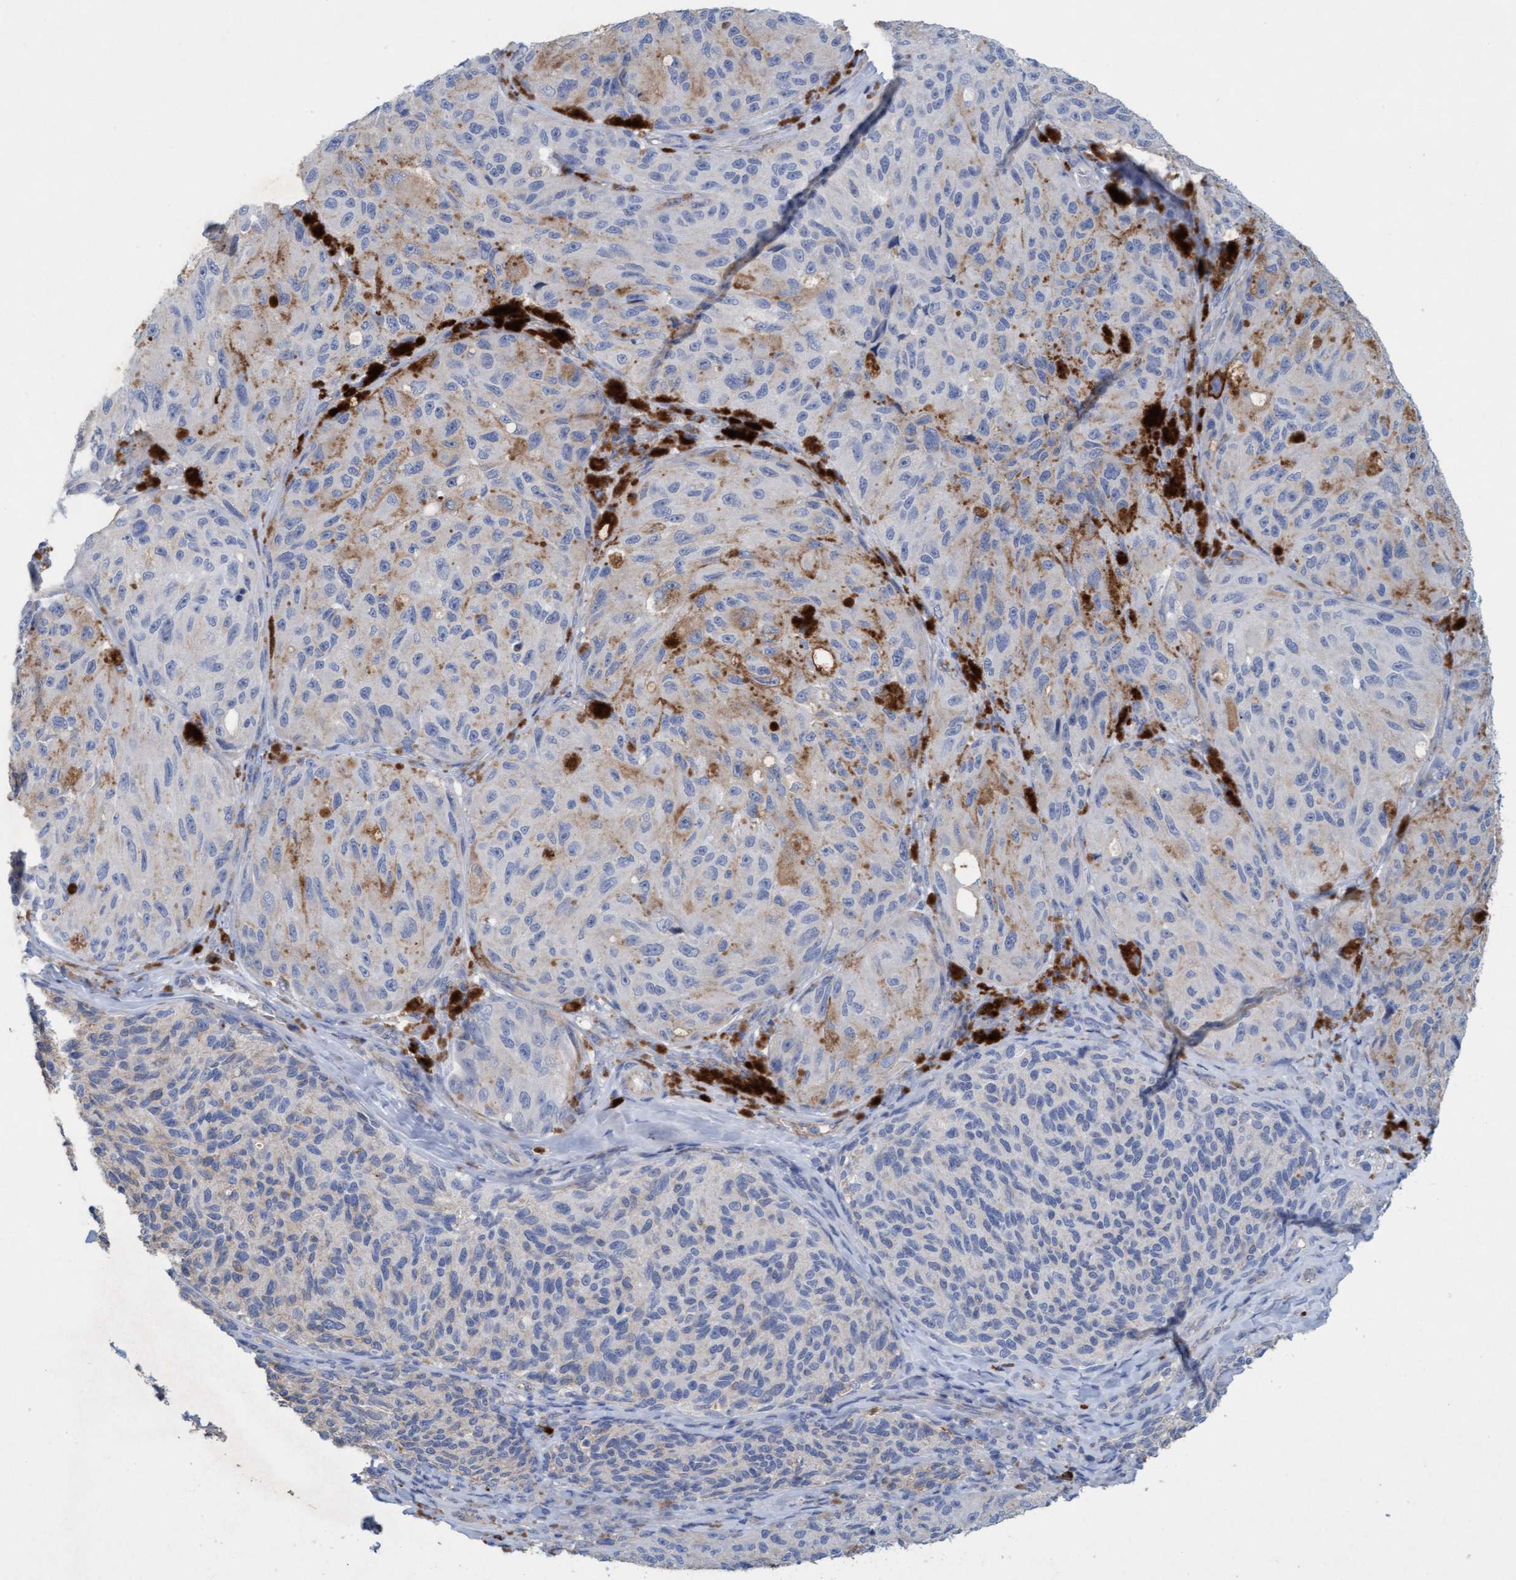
{"staining": {"intensity": "negative", "quantity": "none", "location": "none"}, "tissue": "melanoma", "cell_type": "Tumor cells", "image_type": "cancer", "snomed": [{"axis": "morphology", "description": "Malignant melanoma, NOS"}, {"axis": "topography", "description": "Skin"}], "caption": "Immunohistochemical staining of human melanoma exhibits no significant positivity in tumor cells. (Stains: DAB (3,3'-diaminobenzidine) immunohistochemistry (IHC) with hematoxylin counter stain, Microscopy: brightfield microscopy at high magnification).", "gene": "SIGIRR", "patient": {"sex": "female", "age": 73}}